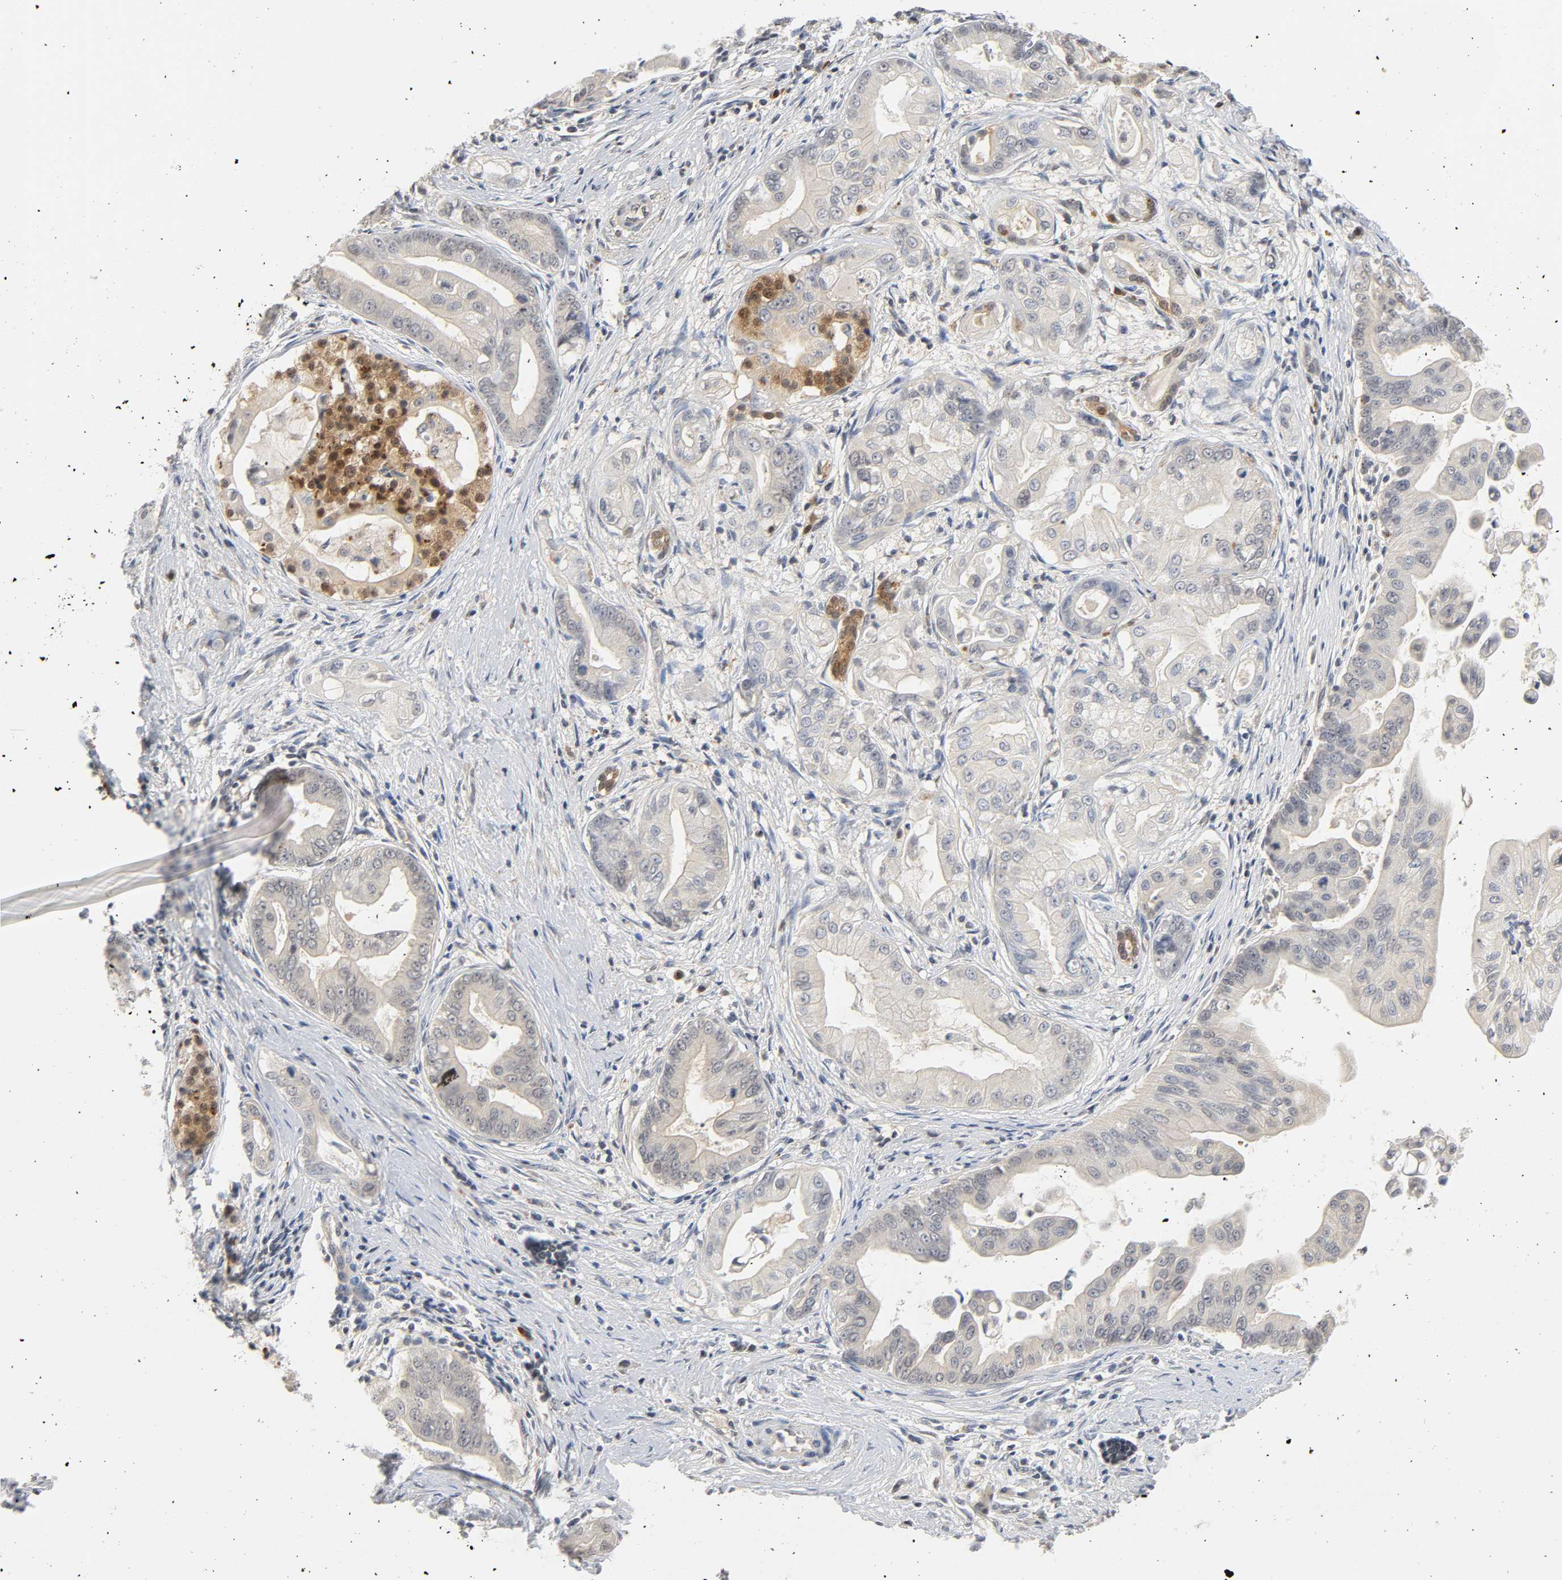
{"staining": {"intensity": "negative", "quantity": "none", "location": "none"}, "tissue": "pancreatic cancer", "cell_type": "Tumor cells", "image_type": "cancer", "snomed": [{"axis": "morphology", "description": "Adenocarcinoma, NOS"}, {"axis": "topography", "description": "Pancreas"}], "caption": "Immunohistochemical staining of human adenocarcinoma (pancreatic) reveals no significant staining in tumor cells.", "gene": "MIF", "patient": {"sex": "female", "age": 75}}